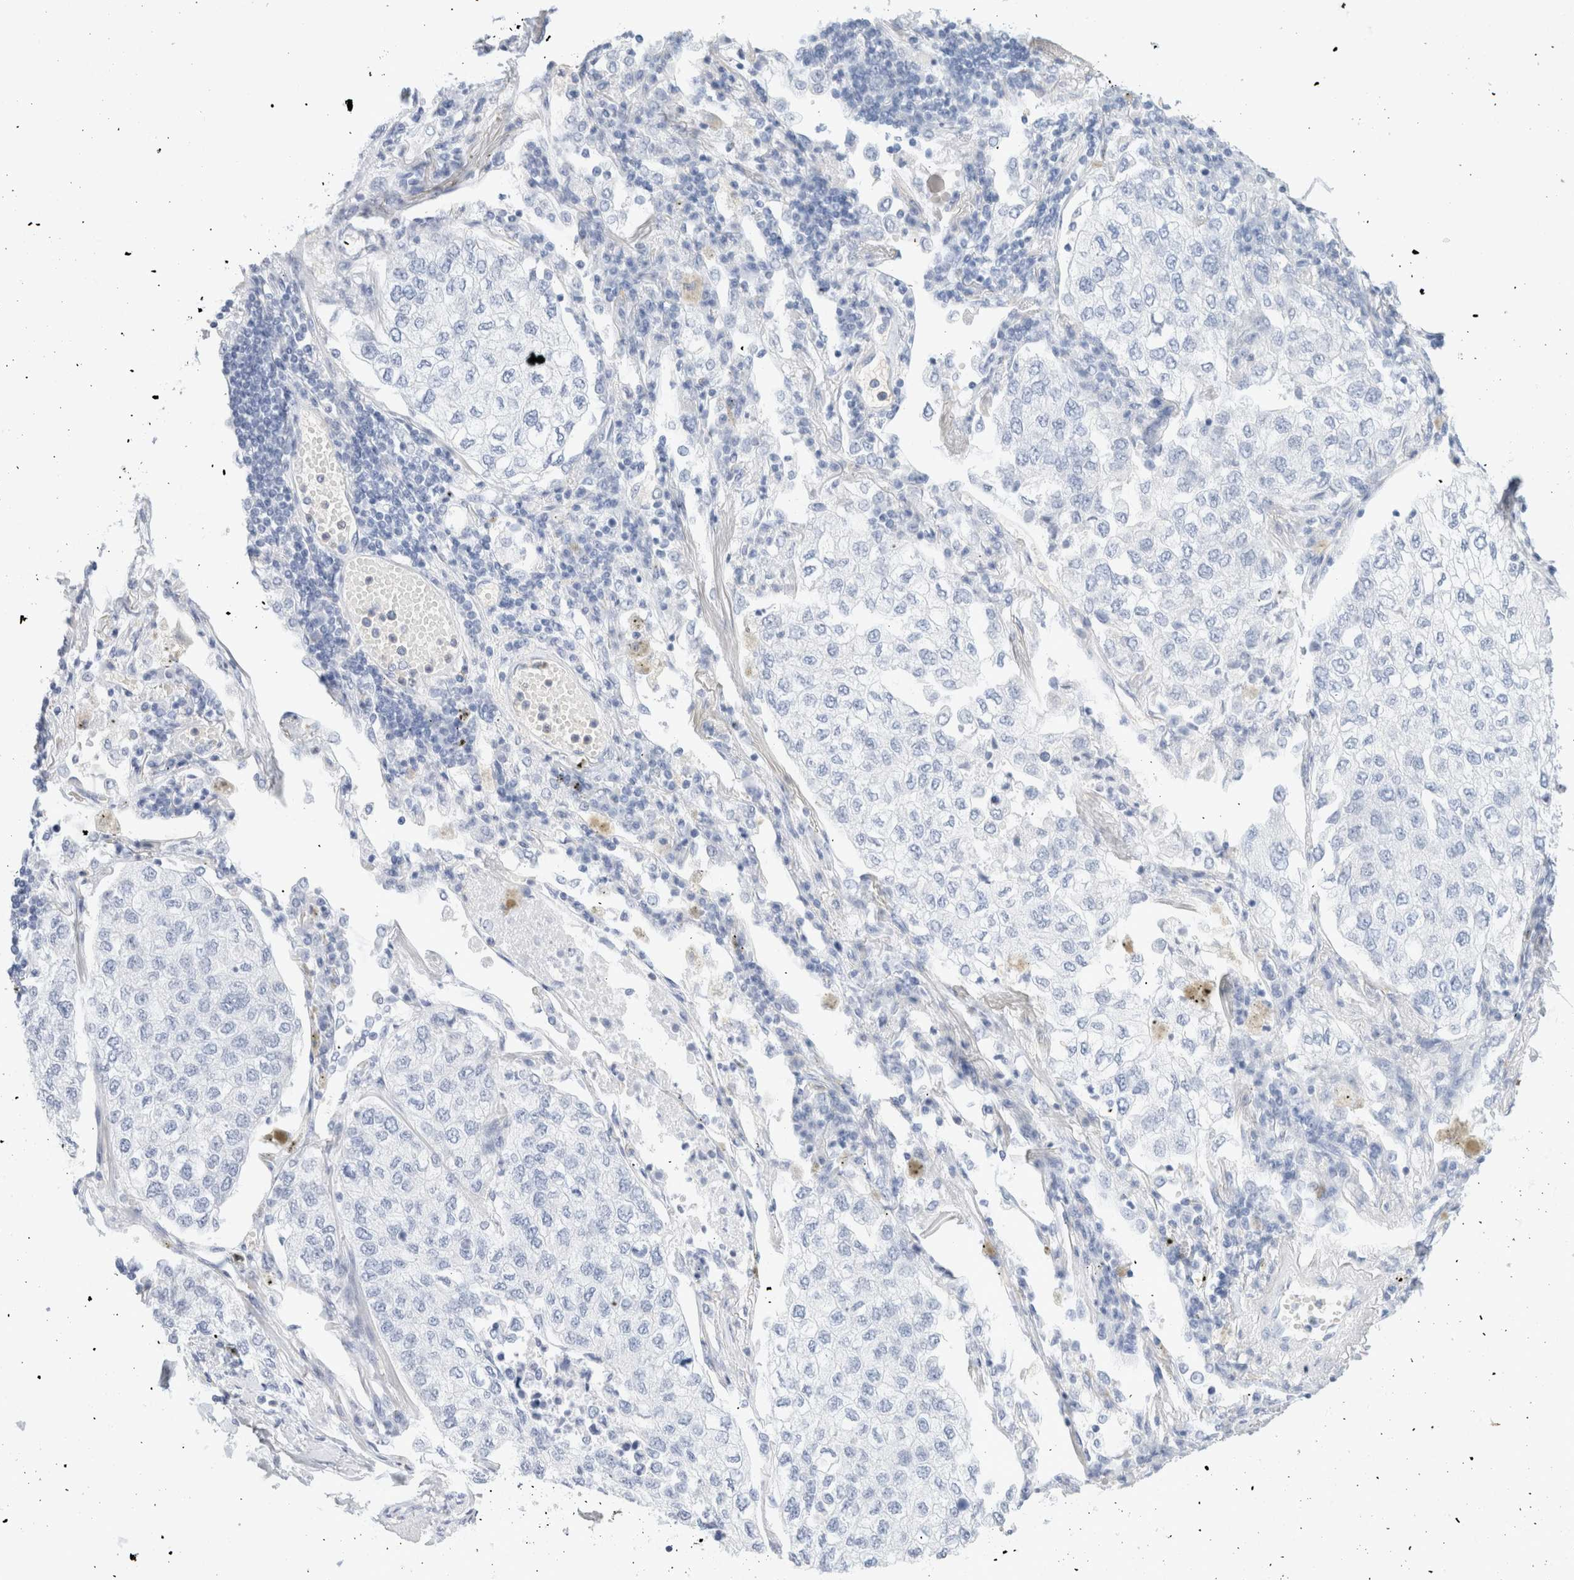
{"staining": {"intensity": "negative", "quantity": "none", "location": "none"}, "tissue": "lung cancer", "cell_type": "Tumor cells", "image_type": "cancer", "snomed": [{"axis": "morphology", "description": "Adenocarcinoma, NOS"}, {"axis": "topography", "description": "Lung"}], "caption": "Immunohistochemistry of human lung cancer exhibits no positivity in tumor cells.", "gene": "ARG1", "patient": {"sex": "male", "age": 63}}